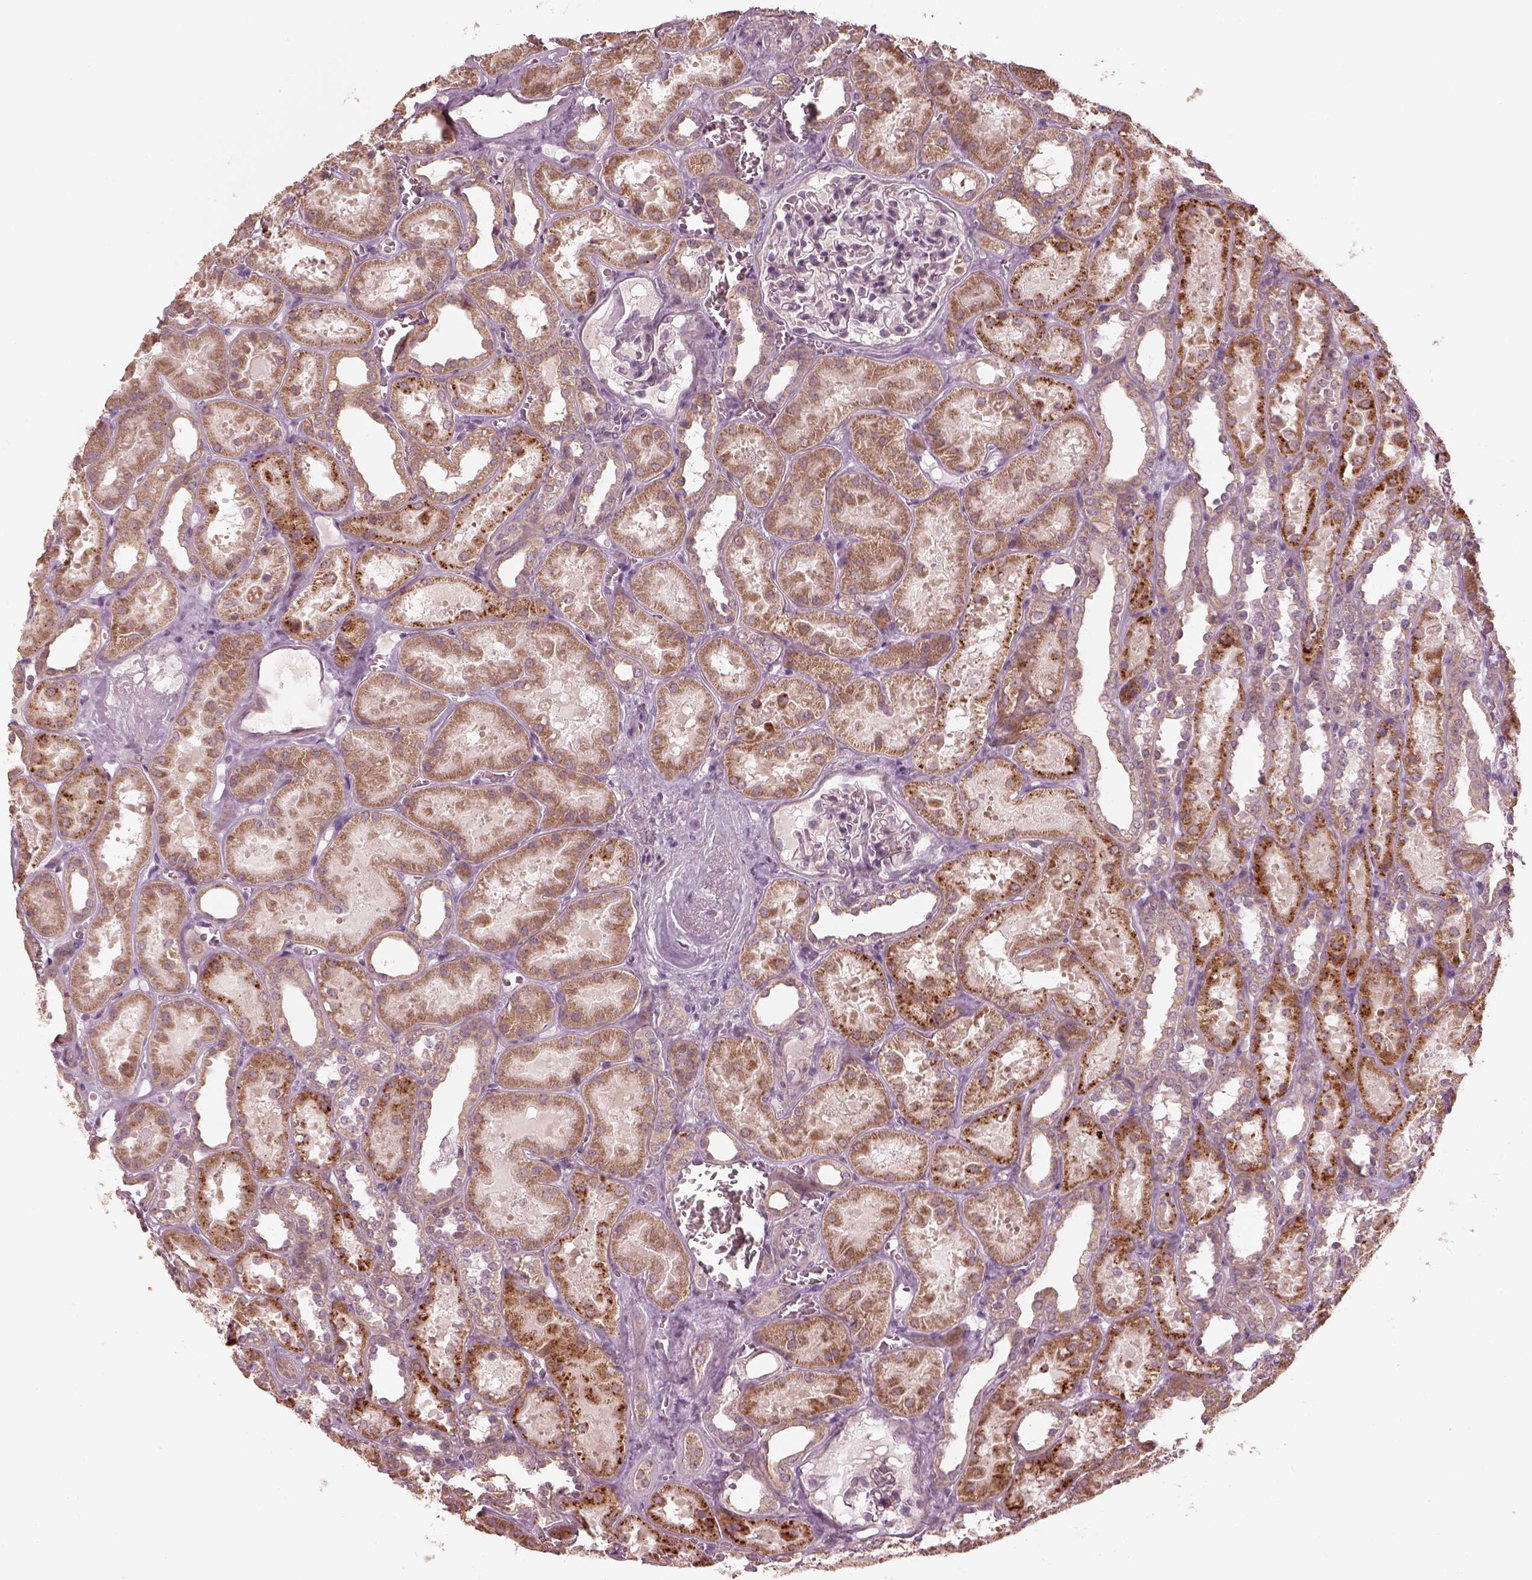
{"staining": {"intensity": "negative", "quantity": "none", "location": "none"}, "tissue": "kidney", "cell_type": "Cells in glomeruli", "image_type": "normal", "snomed": [{"axis": "morphology", "description": "Normal tissue, NOS"}, {"axis": "topography", "description": "Kidney"}], "caption": "This is an immunohistochemistry photomicrograph of normal kidney. There is no expression in cells in glomeruli.", "gene": "SLC25A46", "patient": {"sex": "female", "age": 41}}